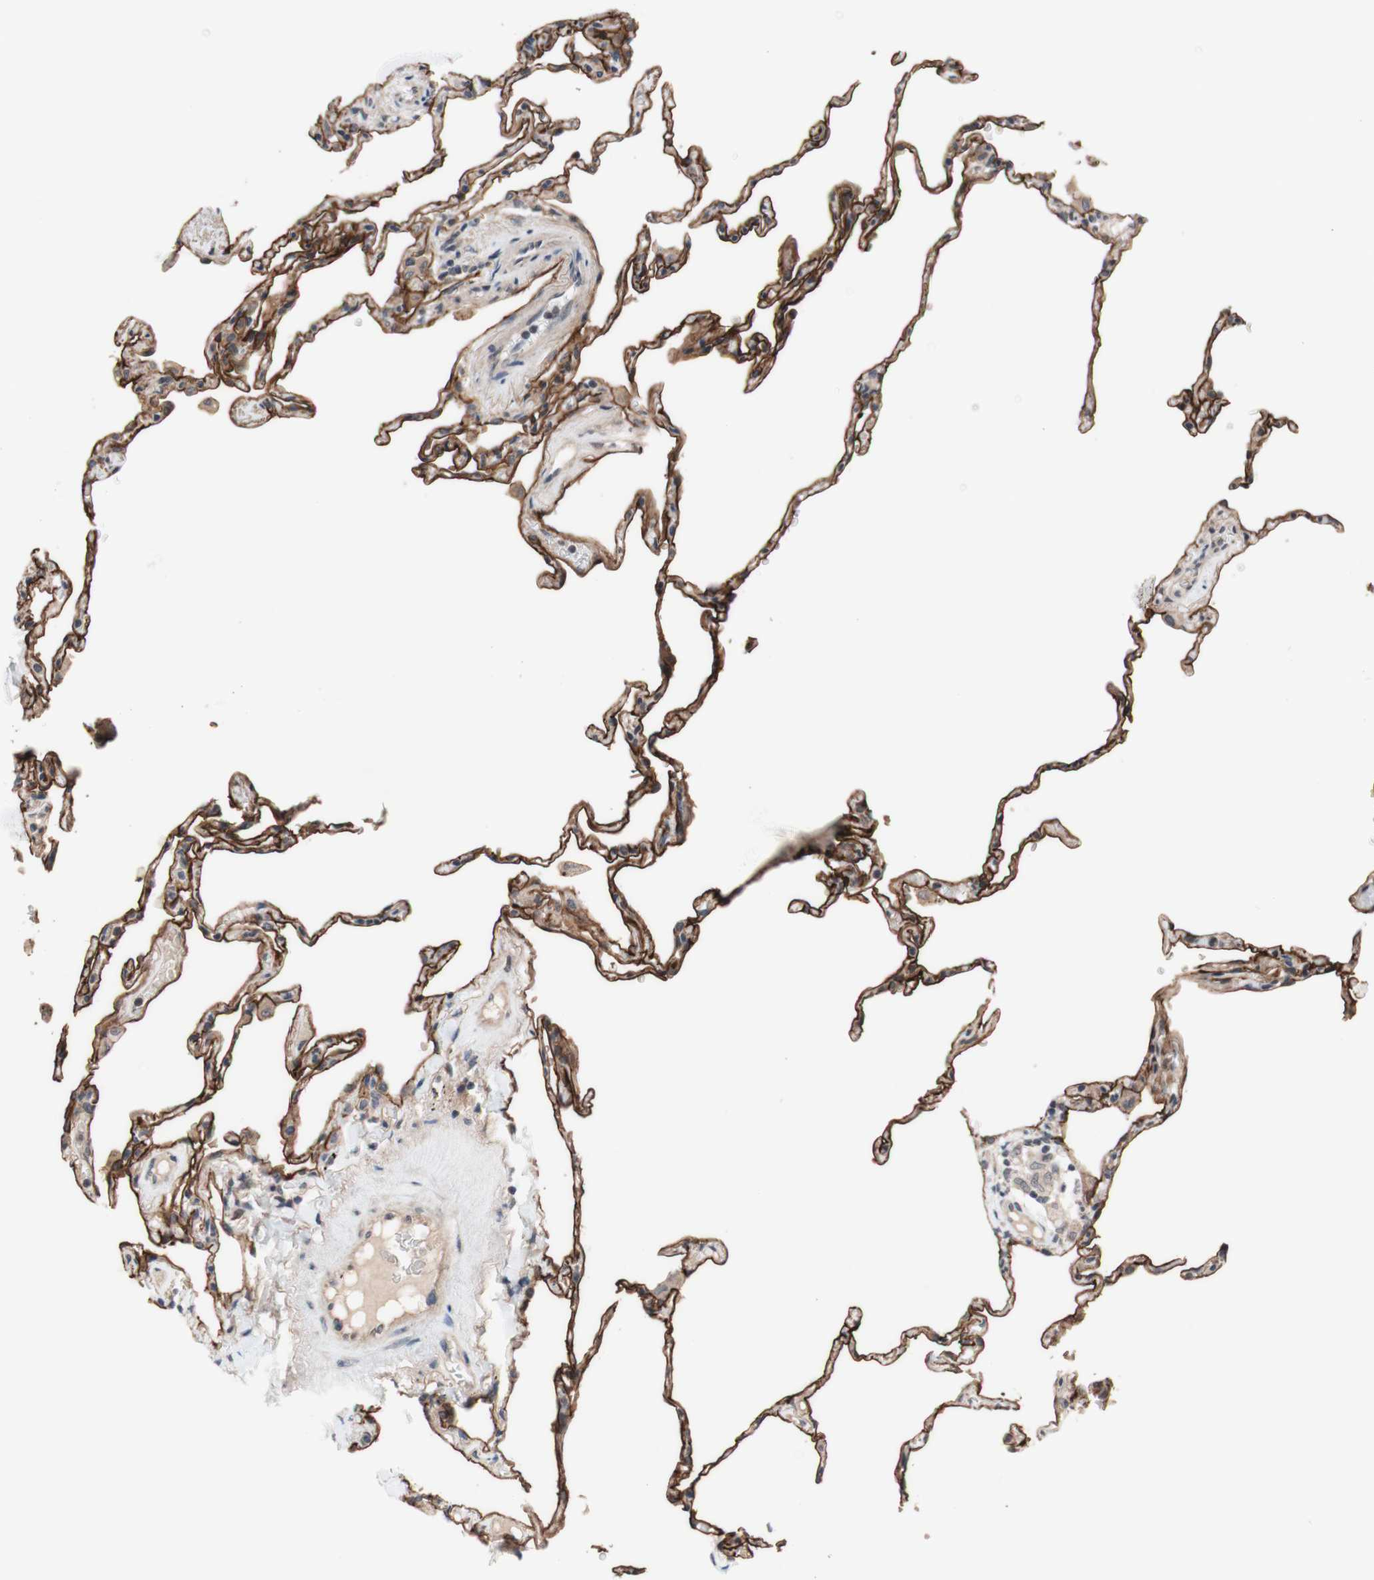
{"staining": {"intensity": "strong", "quantity": ">75%", "location": "cytoplasmic/membranous"}, "tissue": "lung", "cell_type": "Alveolar cells", "image_type": "normal", "snomed": [{"axis": "morphology", "description": "Normal tissue, NOS"}, {"axis": "topography", "description": "Lung"}], "caption": "Alveolar cells demonstrate high levels of strong cytoplasmic/membranous positivity in about >75% of cells in normal human lung.", "gene": "CD55", "patient": {"sex": "male", "age": 59}}